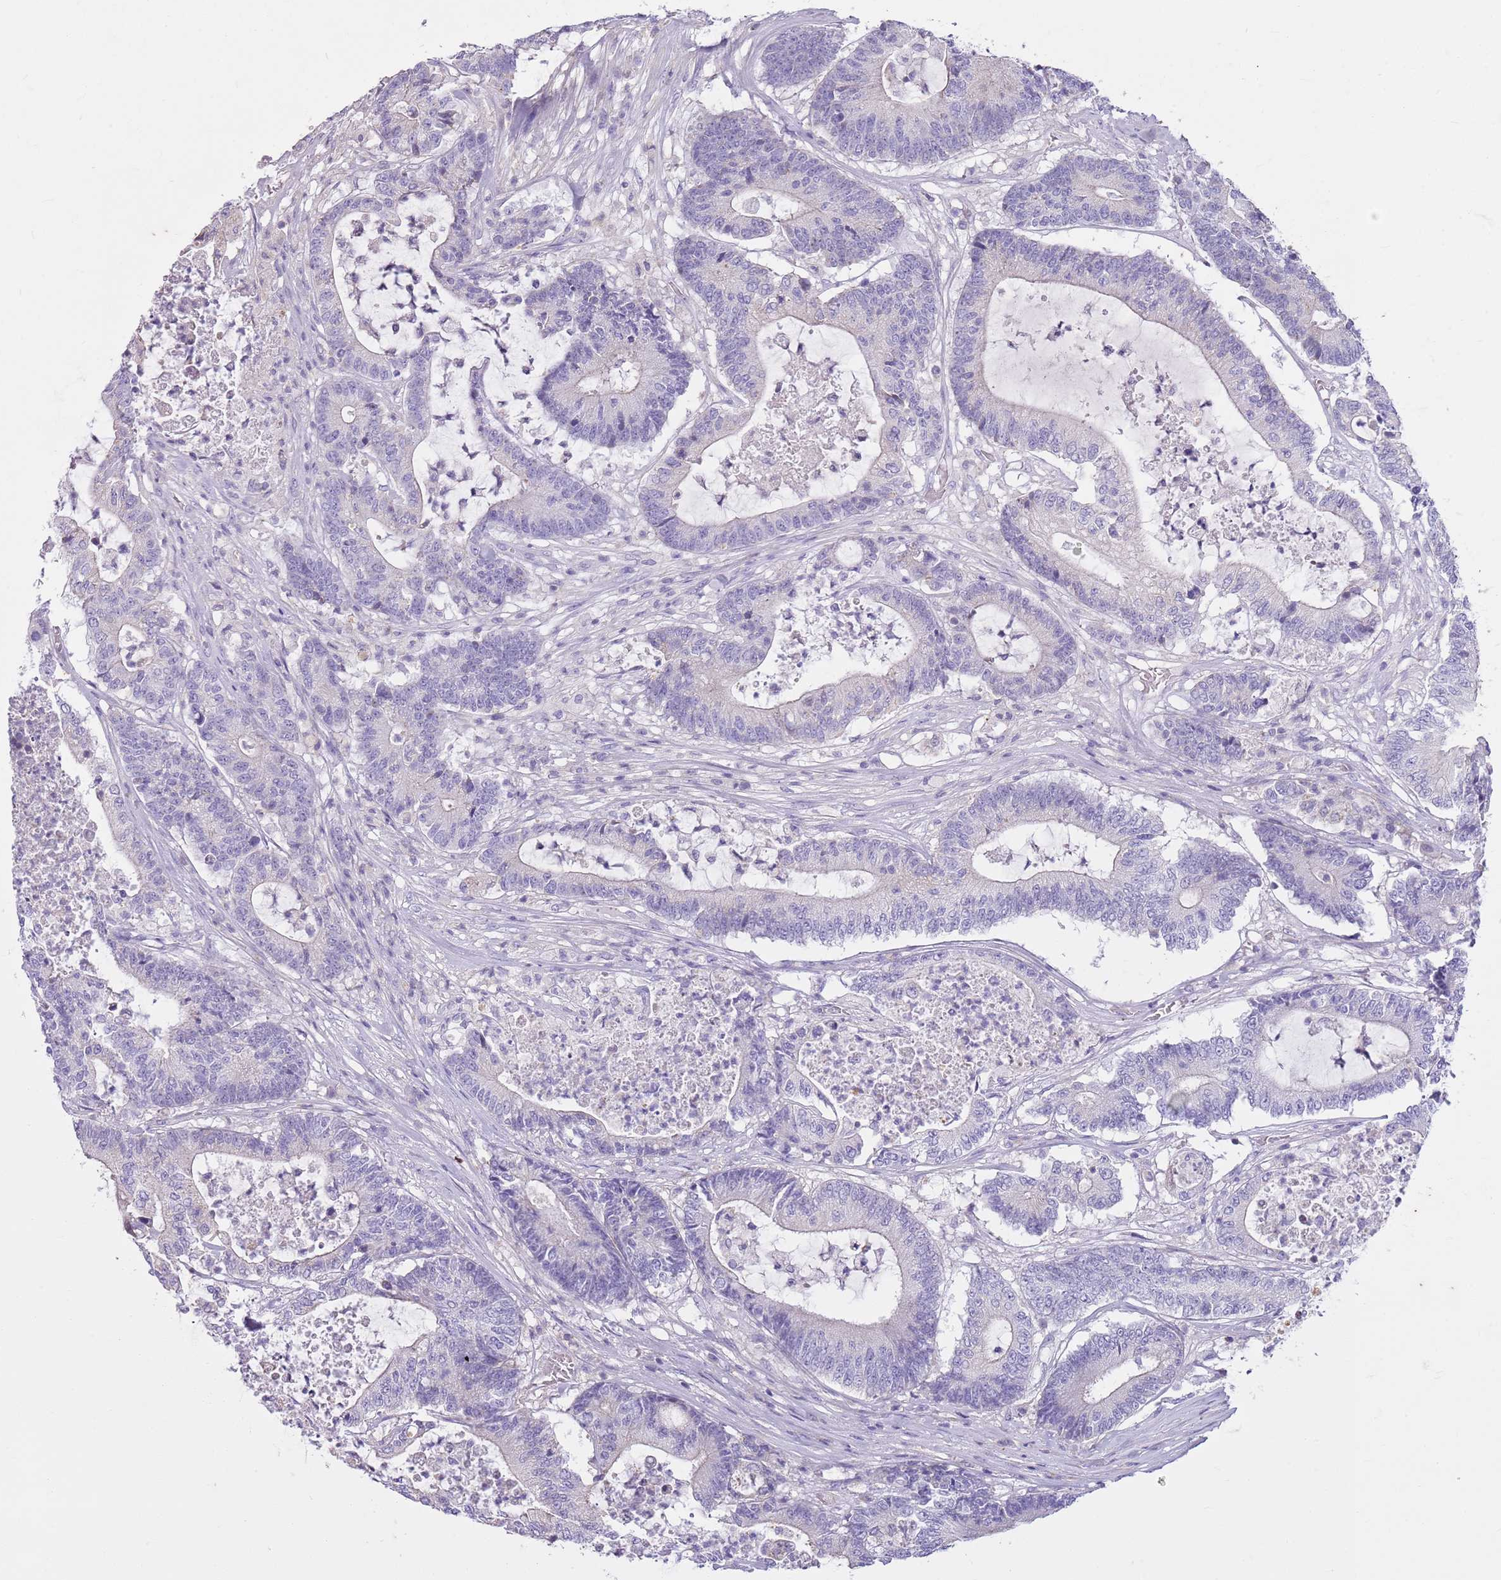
{"staining": {"intensity": "negative", "quantity": "none", "location": "none"}, "tissue": "colorectal cancer", "cell_type": "Tumor cells", "image_type": "cancer", "snomed": [{"axis": "morphology", "description": "Adenocarcinoma, NOS"}, {"axis": "topography", "description": "Colon"}], "caption": "The photomicrograph exhibits no staining of tumor cells in colorectal cancer.", "gene": "CNPPD1", "patient": {"sex": "female", "age": 84}}